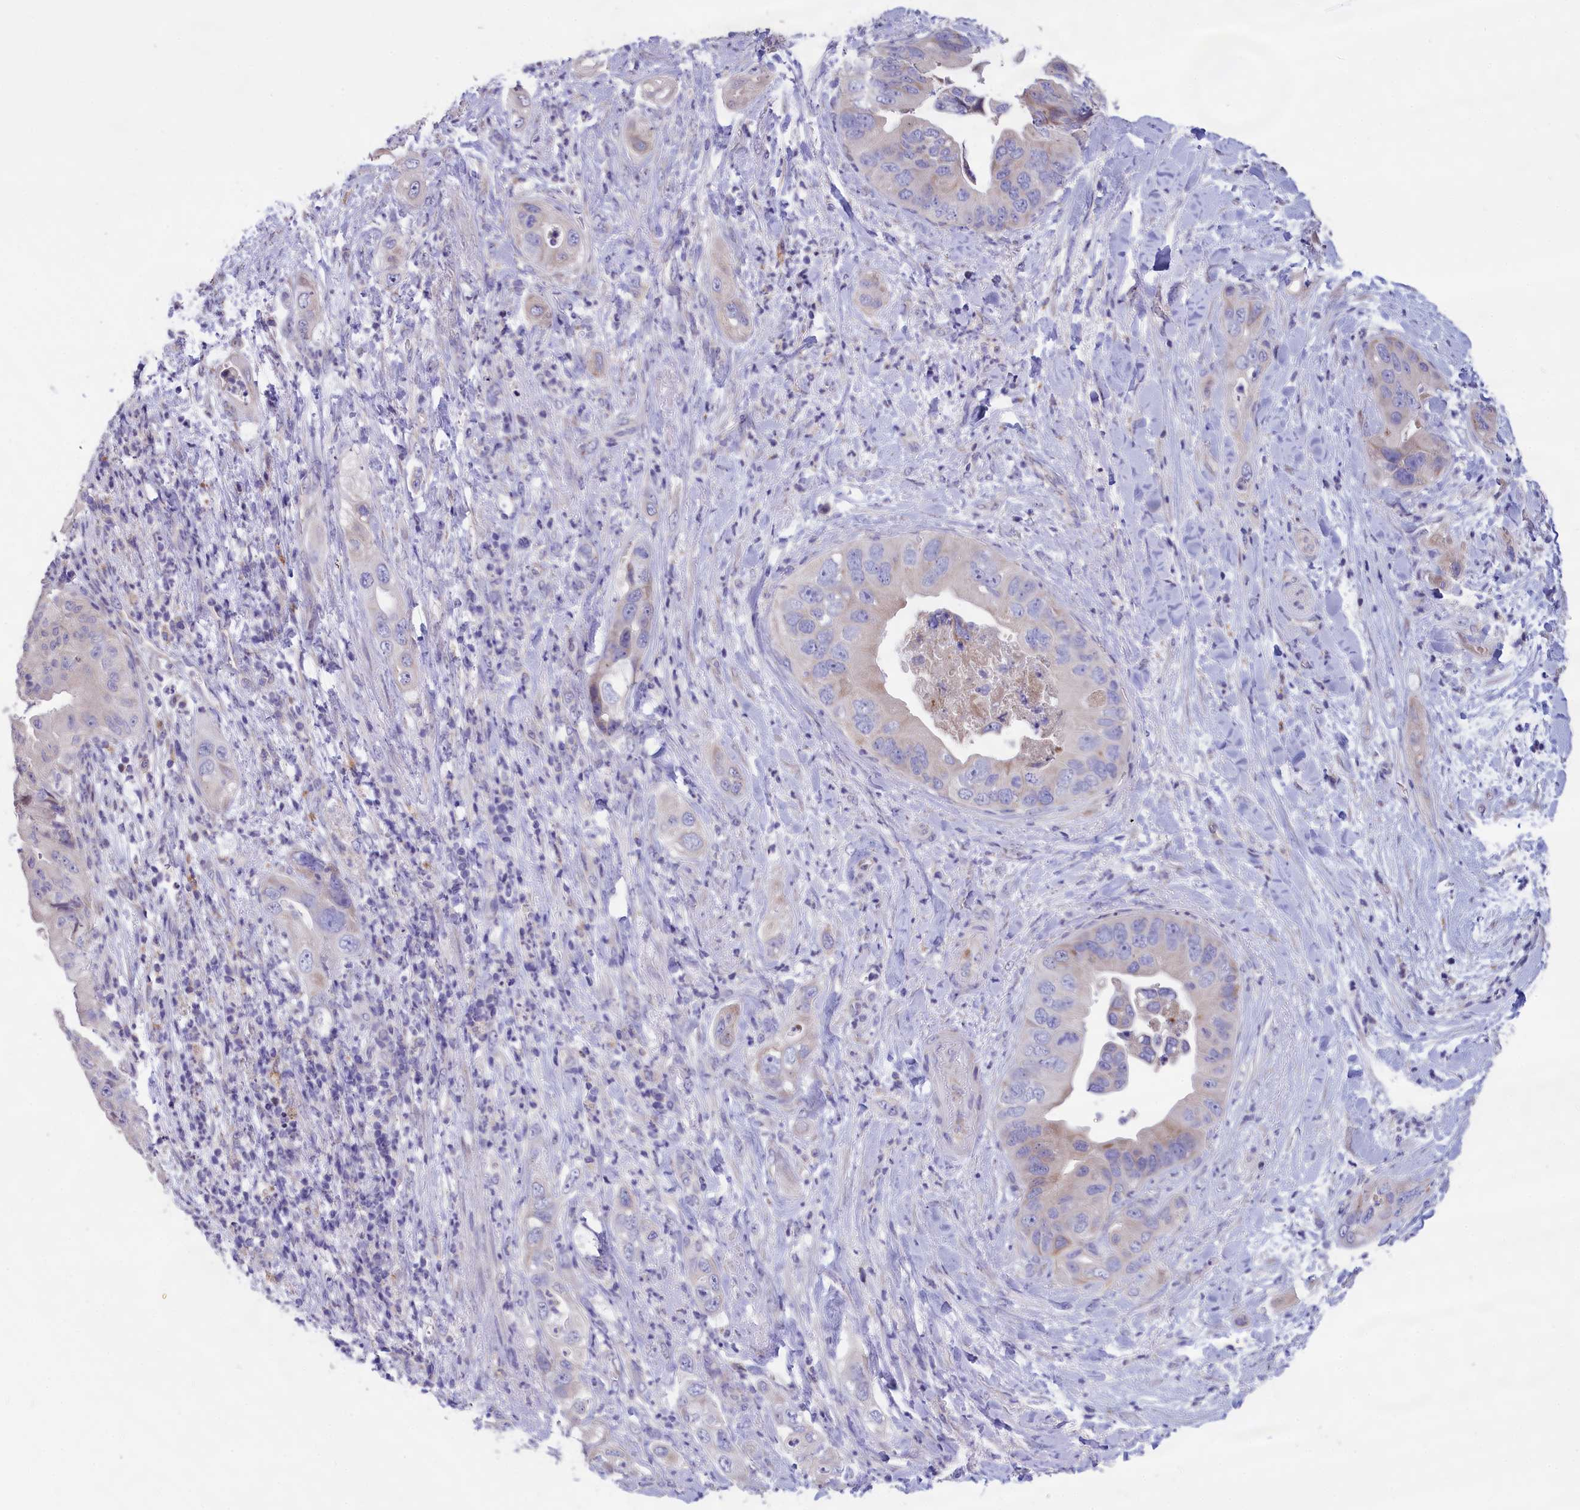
{"staining": {"intensity": "weak", "quantity": "<25%", "location": "cytoplasmic/membranous"}, "tissue": "pancreatic cancer", "cell_type": "Tumor cells", "image_type": "cancer", "snomed": [{"axis": "morphology", "description": "Adenocarcinoma, NOS"}, {"axis": "topography", "description": "Pancreas"}], "caption": "Immunohistochemistry (IHC) image of pancreatic adenocarcinoma stained for a protein (brown), which reveals no staining in tumor cells.", "gene": "CYP2U1", "patient": {"sex": "female", "age": 78}}